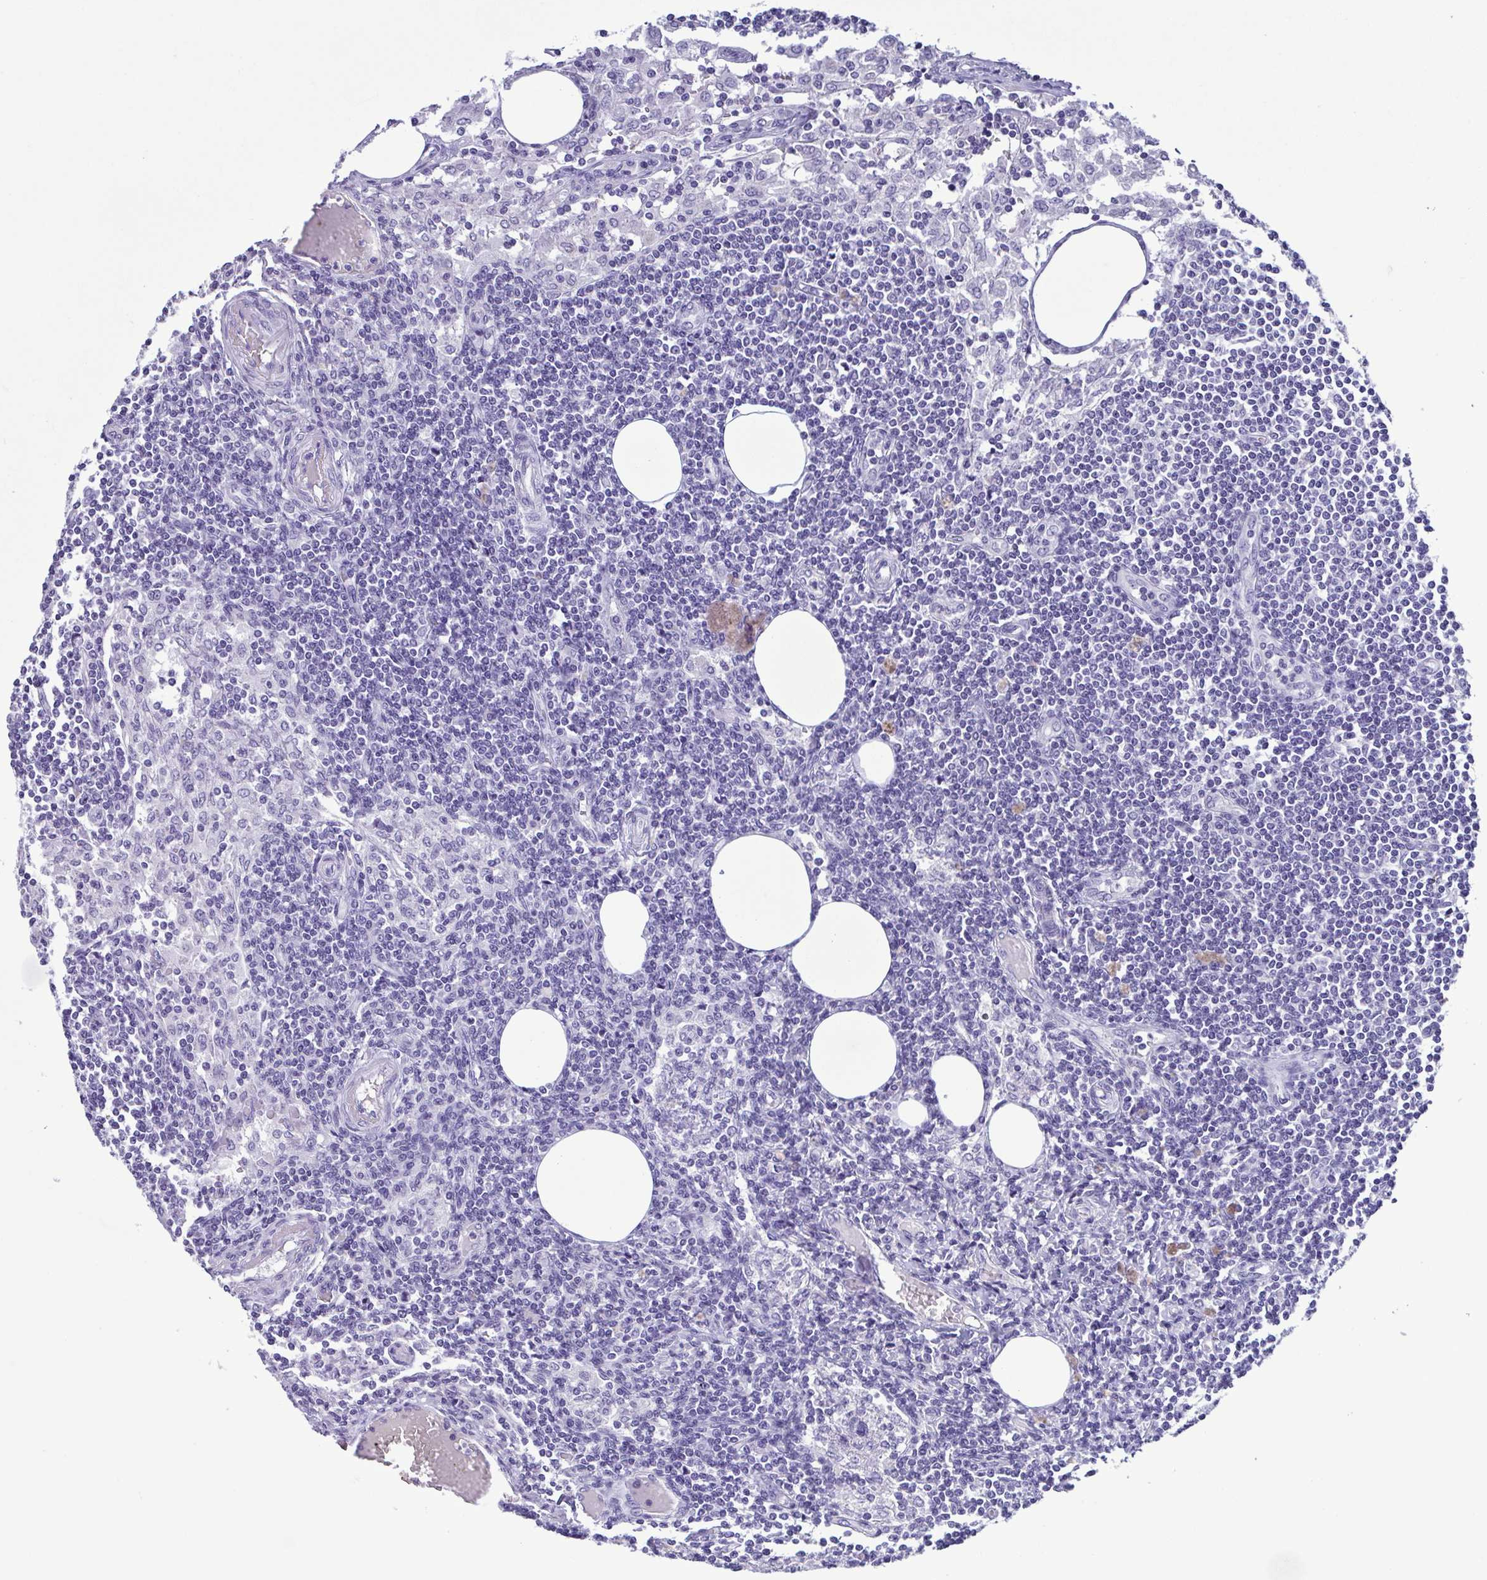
{"staining": {"intensity": "negative", "quantity": "none", "location": "none"}, "tissue": "lymph node", "cell_type": "Germinal center cells", "image_type": "normal", "snomed": [{"axis": "morphology", "description": "Normal tissue, NOS"}, {"axis": "topography", "description": "Lymph node"}], "caption": "This is a histopathology image of immunohistochemistry (IHC) staining of unremarkable lymph node, which shows no expression in germinal center cells. (Brightfield microscopy of DAB immunohistochemistry at high magnification).", "gene": "CBY2", "patient": {"sex": "female", "age": 69}}